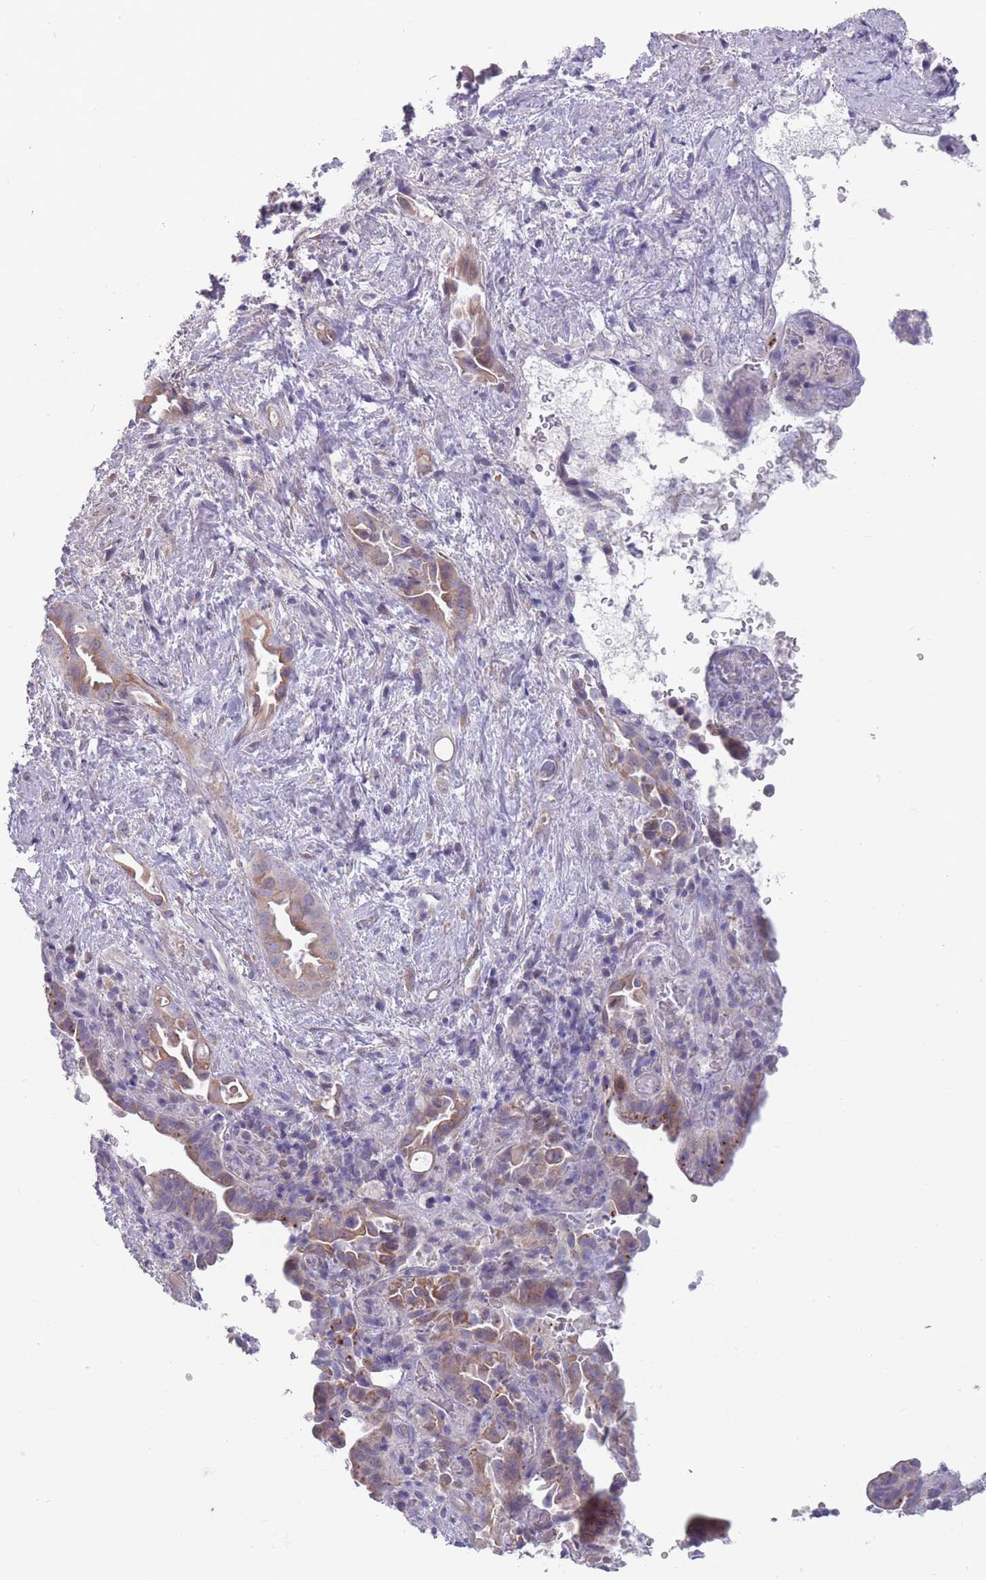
{"staining": {"intensity": "weak", "quantity": ">75%", "location": "cytoplasmic/membranous"}, "tissue": "liver cancer", "cell_type": "Tumor cells", "image_type": "cancer", "snomed": [{"axis": "morphology", "description": "Cholangiocarcinoma"}, {"axis": "topography", "description": "Liver"}], "caption": "A high-resolution histopathology image shows immunohistochemistry staining of cholangiocarcinoma (liver), which demonstrates weak cytoplasmic/membranous expression in approximately >75% of tumor cells.", "gene": "PAIP2B", "patient": {"sex": "female", "age": 68}}